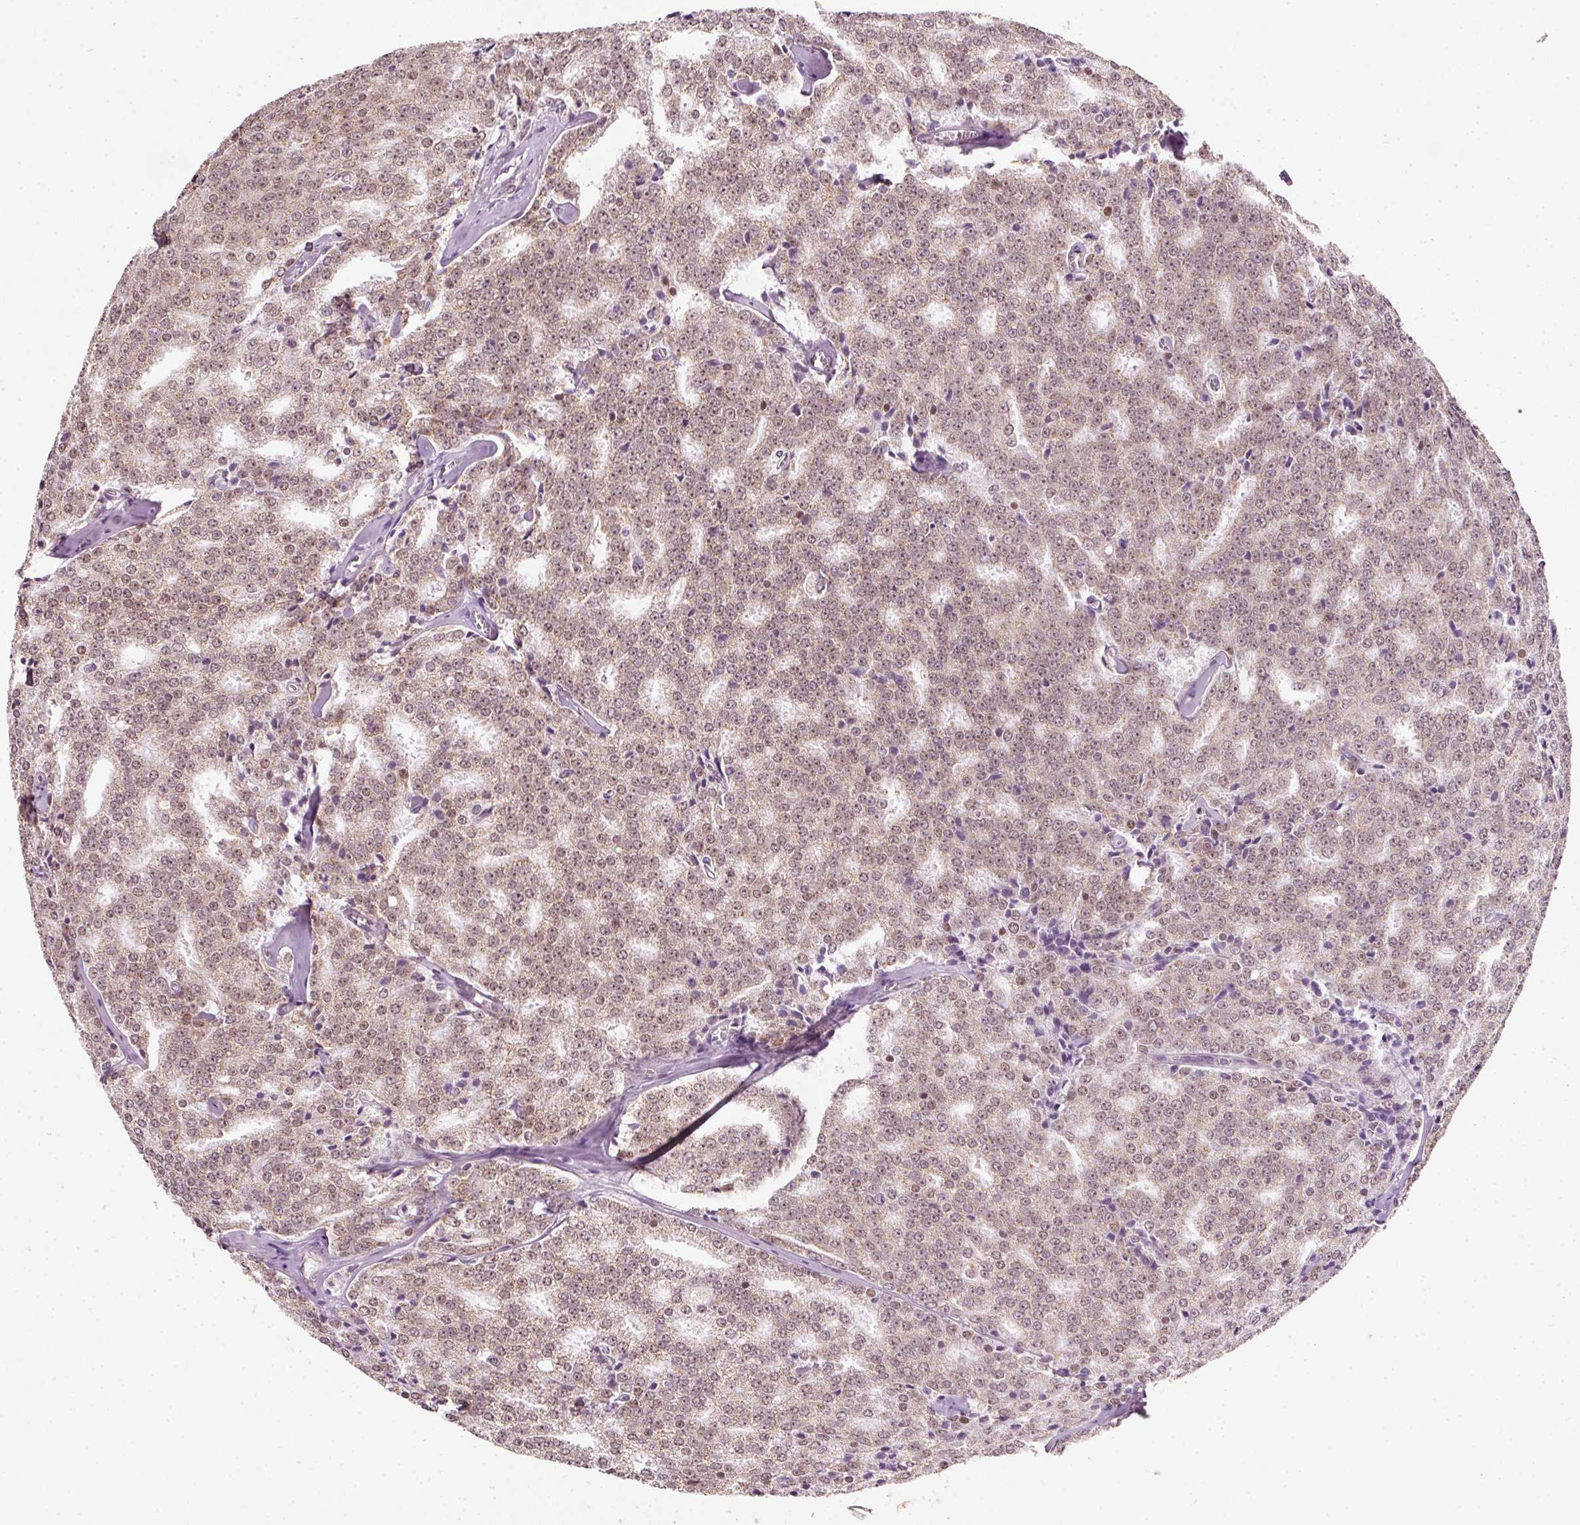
{"staining": {"intensity": "weak", "quantity": ">75%", "location": "nuclear"}, "tissue": "prostate cancer", "cell_type": "Tumor cells", "image_type": "cancer", "snomed": [{"axis": "morphology", "description": "Adenocarcinoma, Low grade"}, {"axis": "topography", "description": "Prostate"}], "caption": "Protein expression analysis of prostate cancer reveals weak nuclear expression in approximately >75% of tumor cells.", "gene": "FSTL3", "patient": {"sex": "male", "age": 60}}